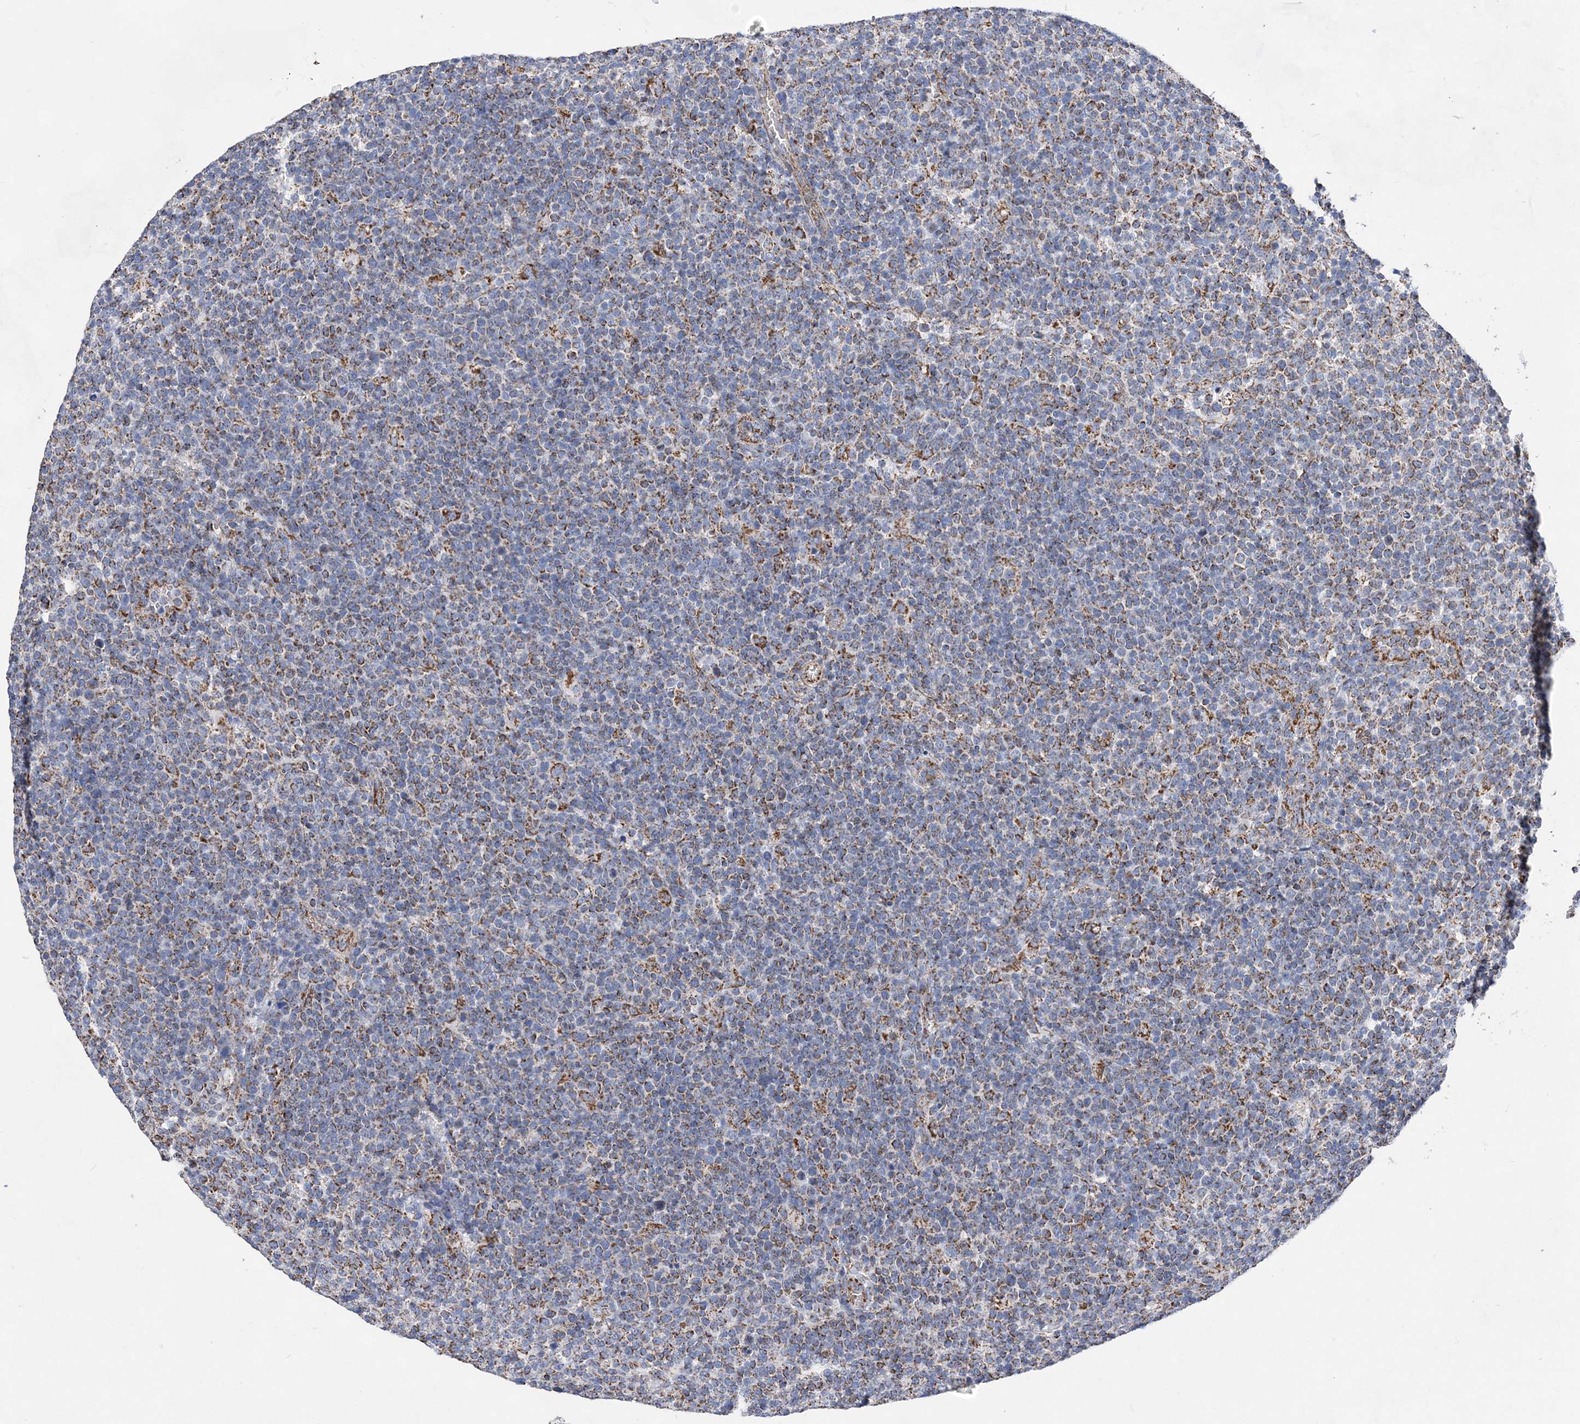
{"staining": {"intensity": "moderate", "quantity": "25%-75%", "location": "cytoplasmic/membranous"}, "tissue": "lymphoma", "cell_type": "Tumor cells", "image_type": "cancer", "snomed": [{"axis": "morphology", "description": "Malignant lymphoma, non-Hodgkin's type, High grade"}, {"axis": "topography", "description": "Lymph node"}], "caption": "Protein analysis of high-grade malignant lymphoma, non-Hodgkin's type tissue demonstrates moderate cytoplasmic/membranous expression in approximately 25%-75% of tumor cells. (DAB = brown stain, brightfield microscopy at high magnification).", "gene": "ACOT9", "patient": {"sex": "male", "age": 61}}